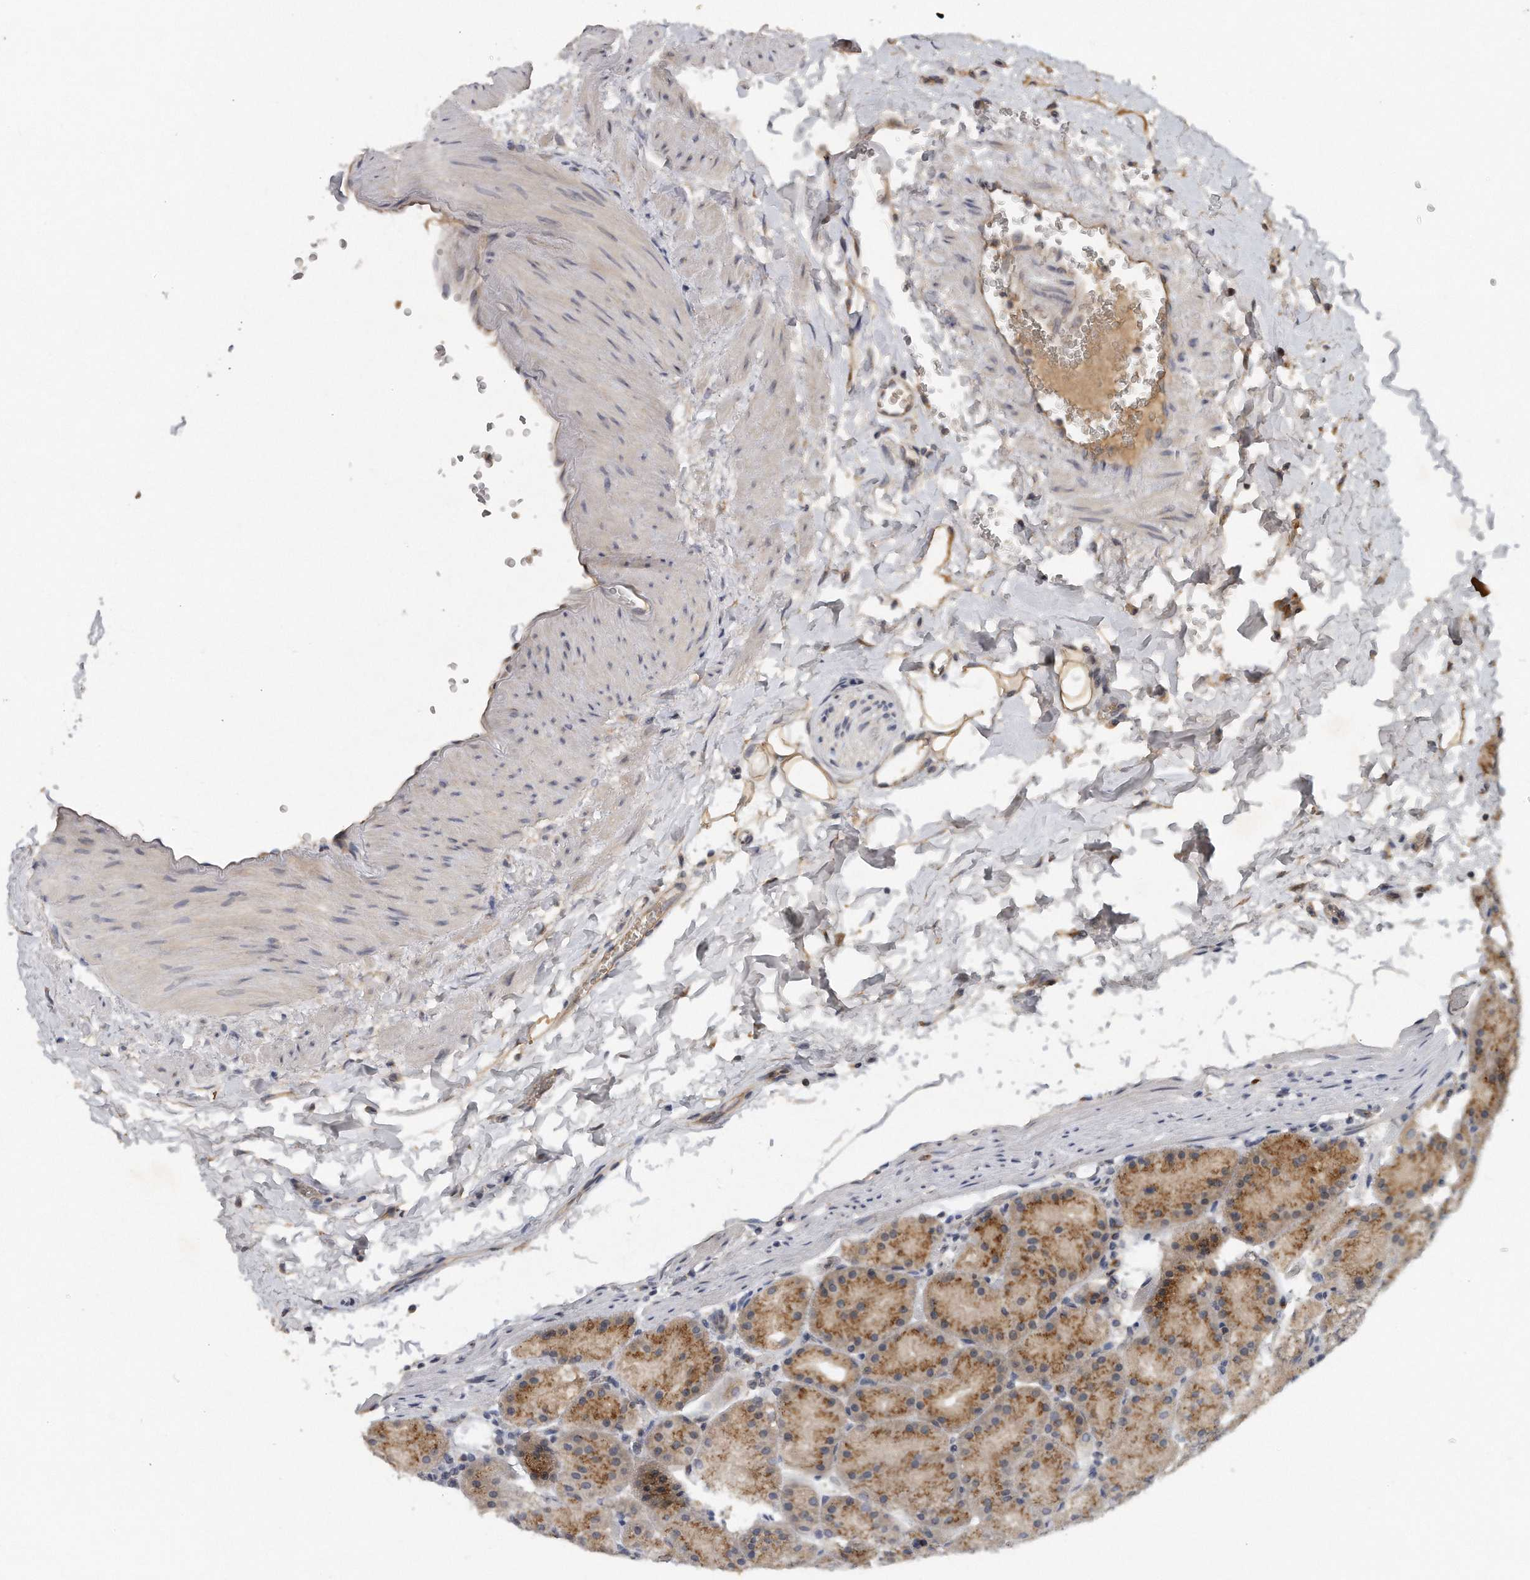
{"staining": {"intensity": "moderate", "quantity": "25%-75%", "location": "cytoplasmic/membranous"}, "tissue": "stomach", "cell_type": "Glandular cells", "image_type": "normal", "snomed": [{"axis": "morphology", "description": "Normal tissue, NOS"}, {"axis": "topography", "description": "Stomach, upper"}, {"axis": "topography", "description": "Stomach"}], "caption": "A histopathology image of stomach stained for a protein displays moderate cytoplasmic/membranous brown staining in glandular cells. (DAB (3,3'-diaminobenzidine) IHC, brown staining for protein, blue staining for nuclei).", "gene": "TRAPPC14", "patient": {"sex": "male", "age": 48}}